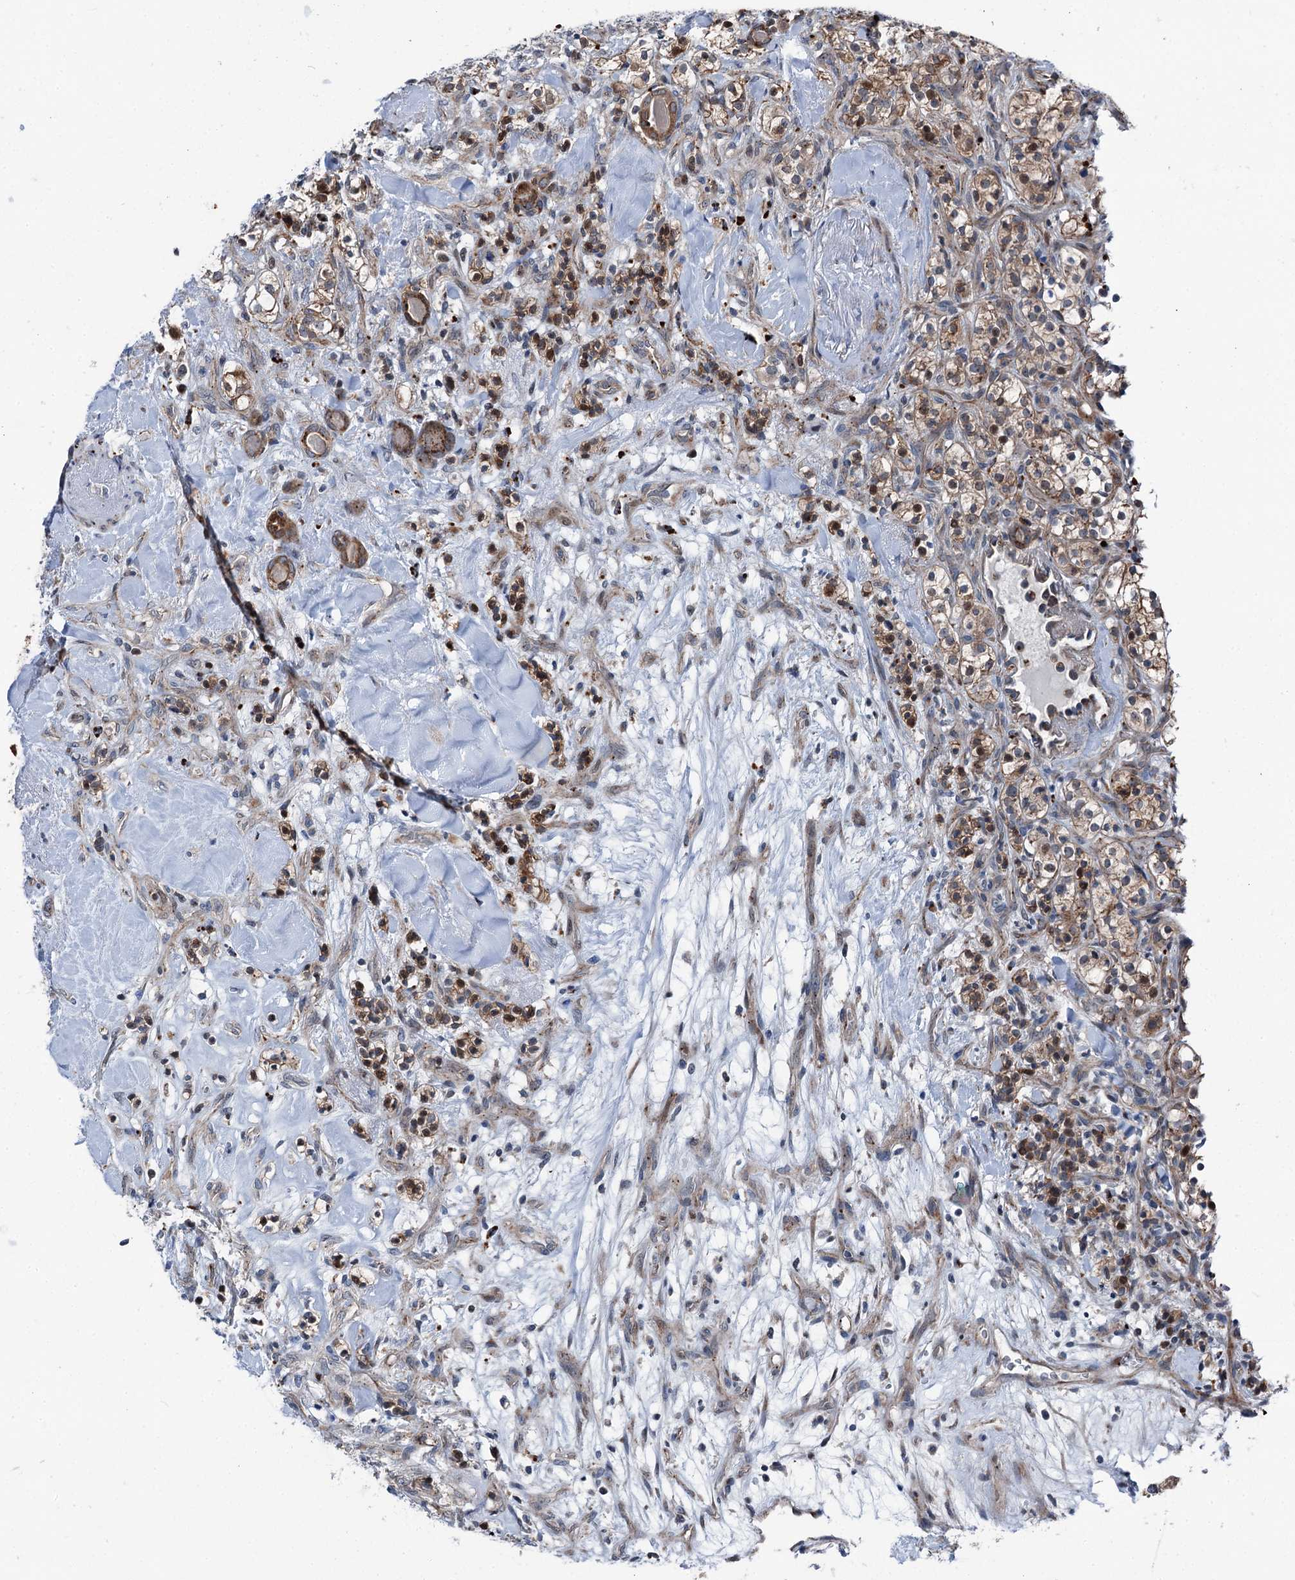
{"staining": {"intensity": "weak", "quantity": ">75%", "location": "cytoplasmic/membranous"}, "tissue": "renal cancer", "cell_type": "Tumor cells", "image_type": "cancer", "snomed": [{"axis": "morphology", "description": "Adenocarcinoma, NOS"}, {"axis": "topography", "description": "Kidney"}], "caption": "This image displays IHC staining of renal cancer, with low weak cytoplasmic/membranous staining in about >75% of tumor cells.", "gene": "POLR1D", "patient": {"sex": "male", "age": 77}}